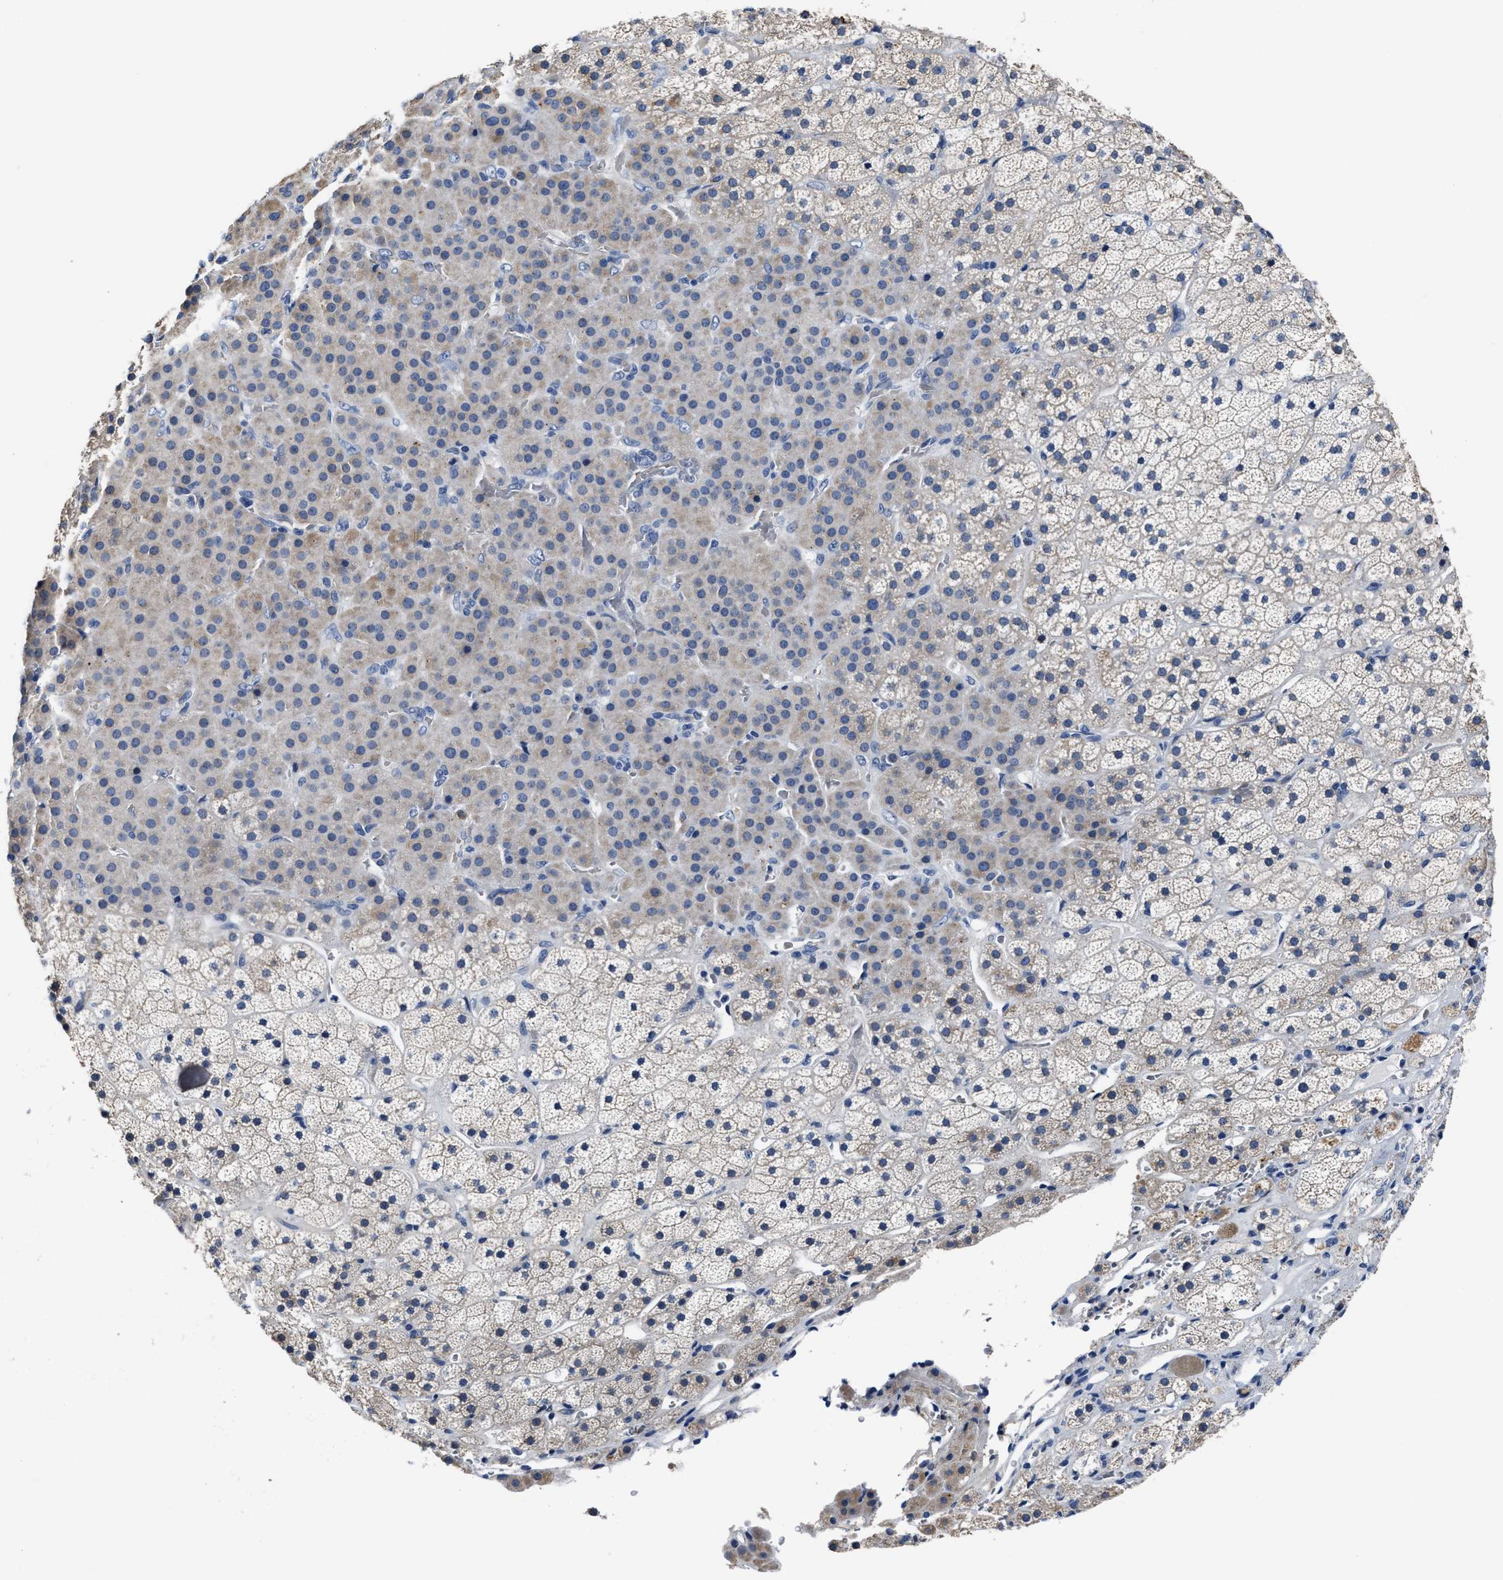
{"staining": {"intensity": "weak", "quantity": "25%-75%", "location": "cytoplasmic/membranous"}, "tissue": "adrenal gland", "cell_type": "Glandular cells", "image_type": "normal", "snomed": [{"axis": "morphology", "description": "Normal tissue, NOS"}, {"axis": "topography", "description": "Adrenal gland"}], "caption": "An immunohistochemistry photomicrograph of normal tissue is shown. Protein staining in brown shows weak cytoplasmic/membranous positivity in adrenal gland within glandular cells.", "gene": "GHITM", "patient": {"sex": "male", "age": 57}}